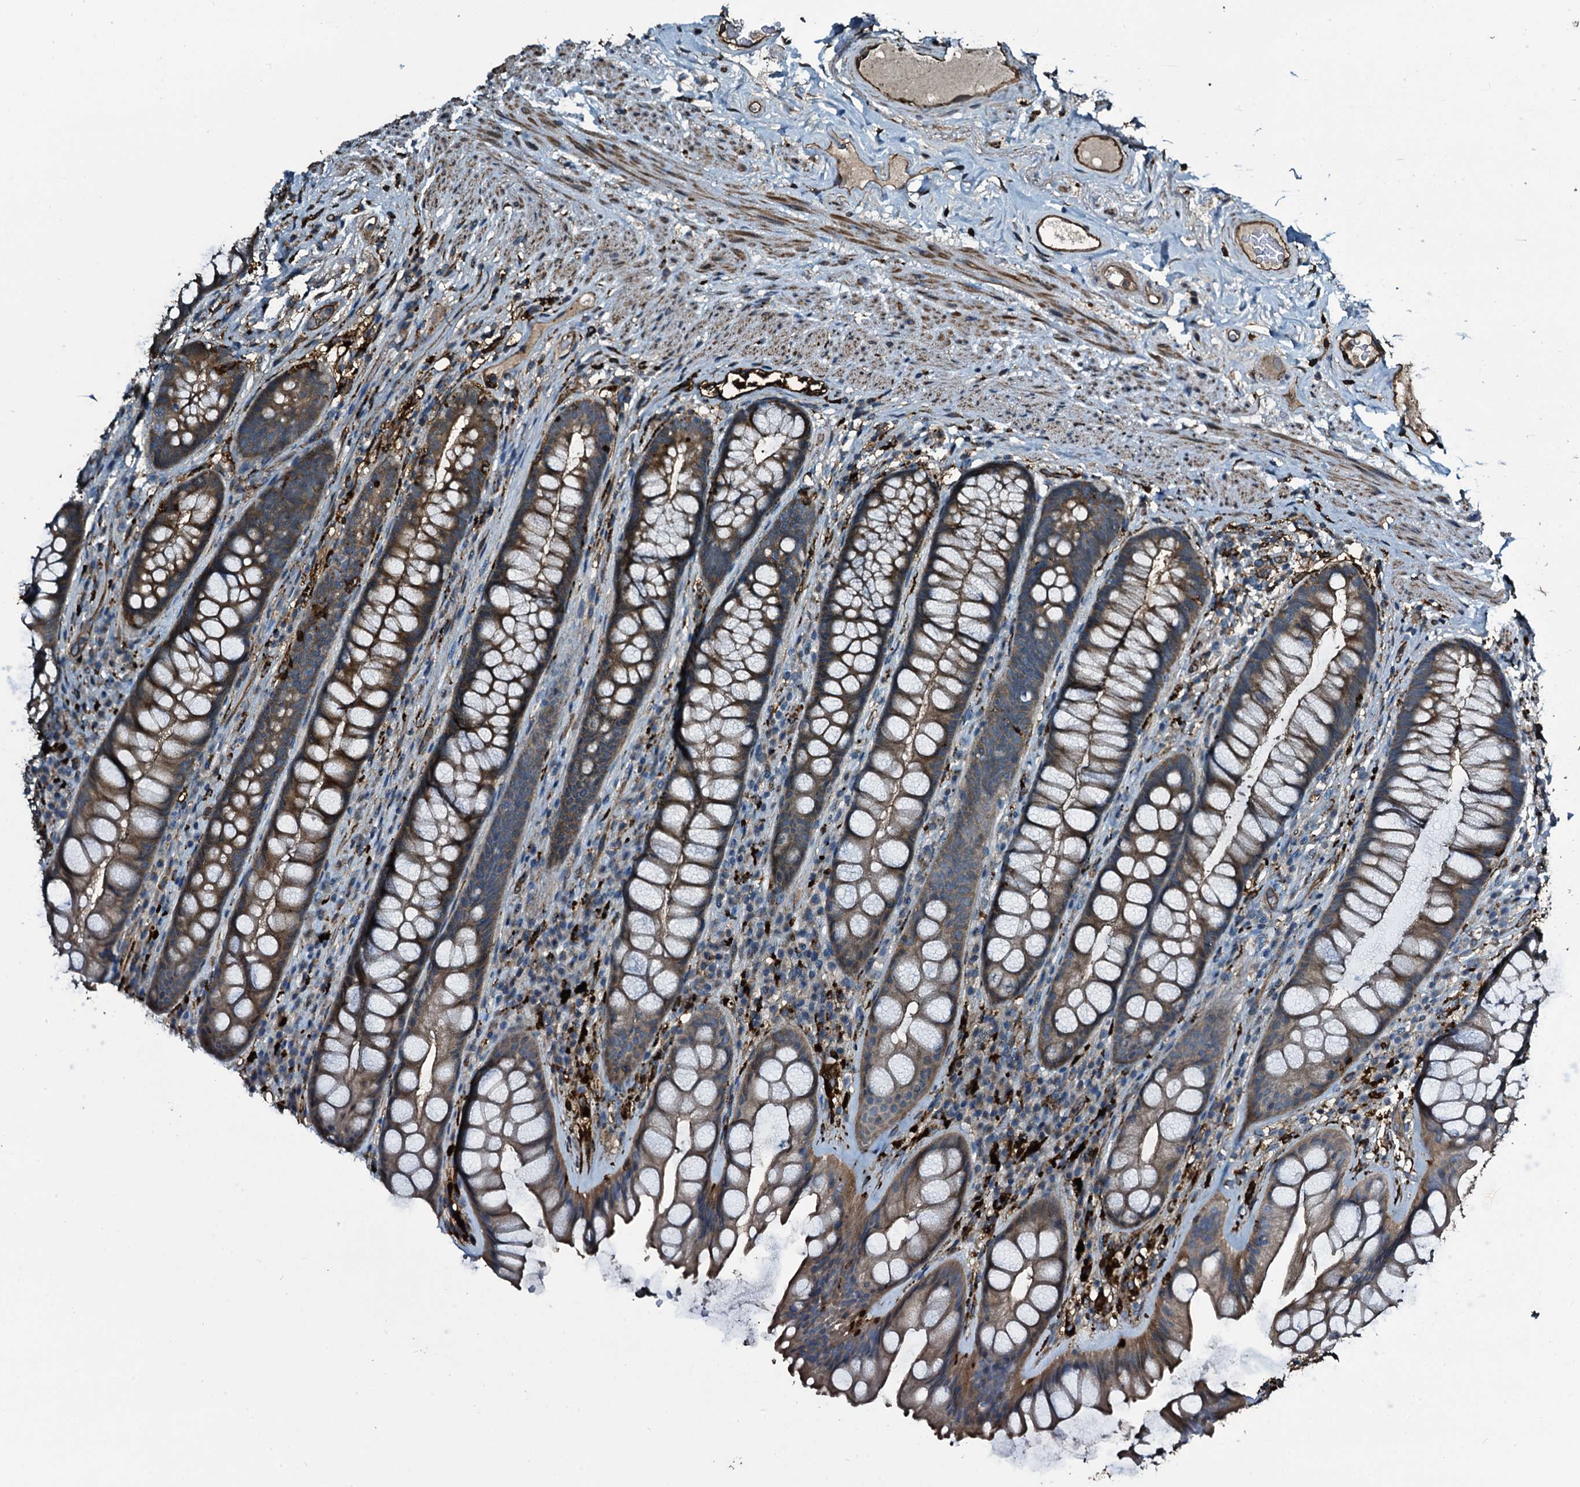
{"staining": {"intensity": "moderate", "quantity": ">75%", "location": "cytoplasmic/membranous"}, "tissue": "rectum", "cell_type": "Glandular cells", "image_type": "normal", "snomed": [{"axis": "morphology", "description": "Normal tissue, NOS"}, {"axis": "topography", "description": "Rectum"}], "caption": "Moderate cytoplasmic/membranous protein positivity is appreciated in approximately >75% of glandular cells in rectum. (DAB (3,3'-diaminobenzidine) IHC with brightfield microscopy, high magnification).", "gene": "TPGS2", "patient": {"sex": "male", "age": 74}}